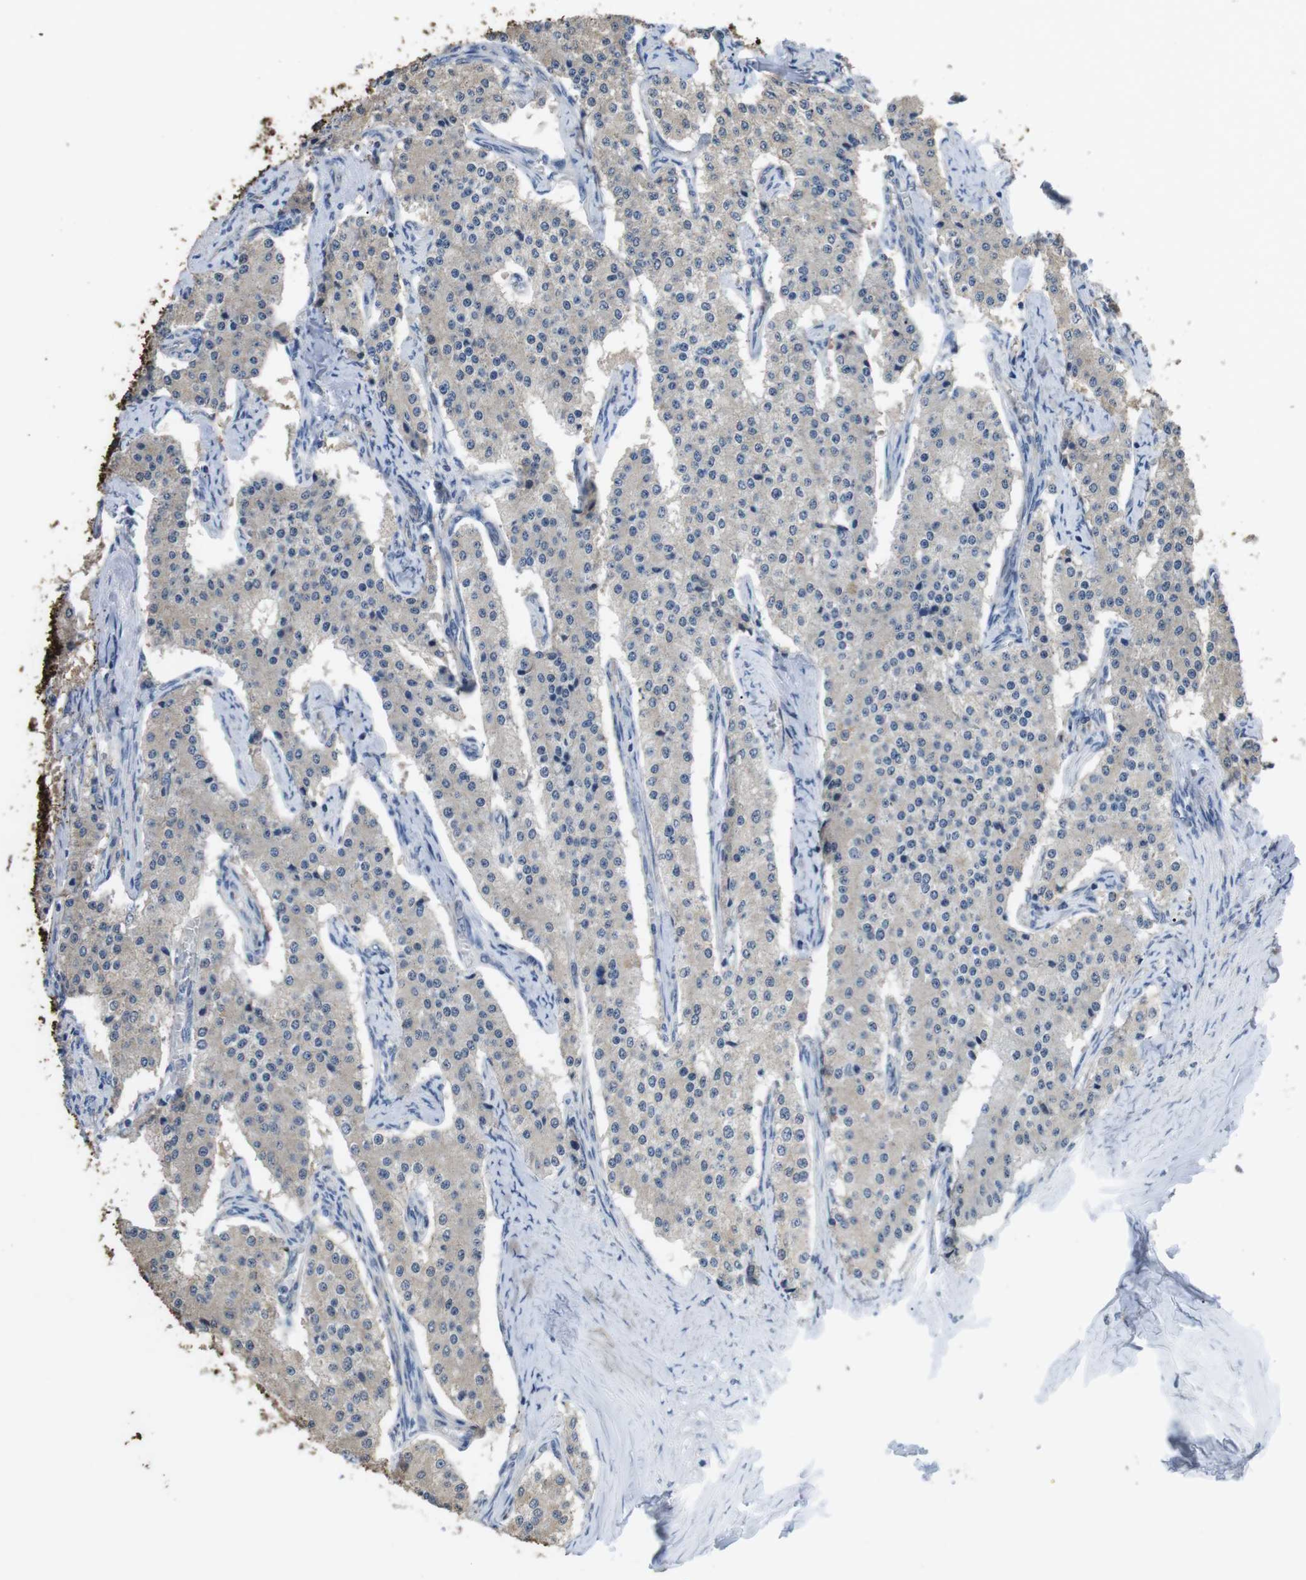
{"staining": {"intensity": "negative", "quantity": "none", "location": "none"}, "tissue": "carcinoid", "cell_type": "Tumor cells", "image_type": "cancer", "snomed": [{"axis": "morphology", "description": "Carcinoid, malignant, NOS"}, {"axis": "topography", "description": "Colon"}], "caption": "Immunohistochemistry micrograph of neoplastic tissue: human carcinoid stained with DAB reveals no significant protein expression in tumor cells.", "gene": "NECTIN1", "patient": {"sex": "female", "age": 52}}